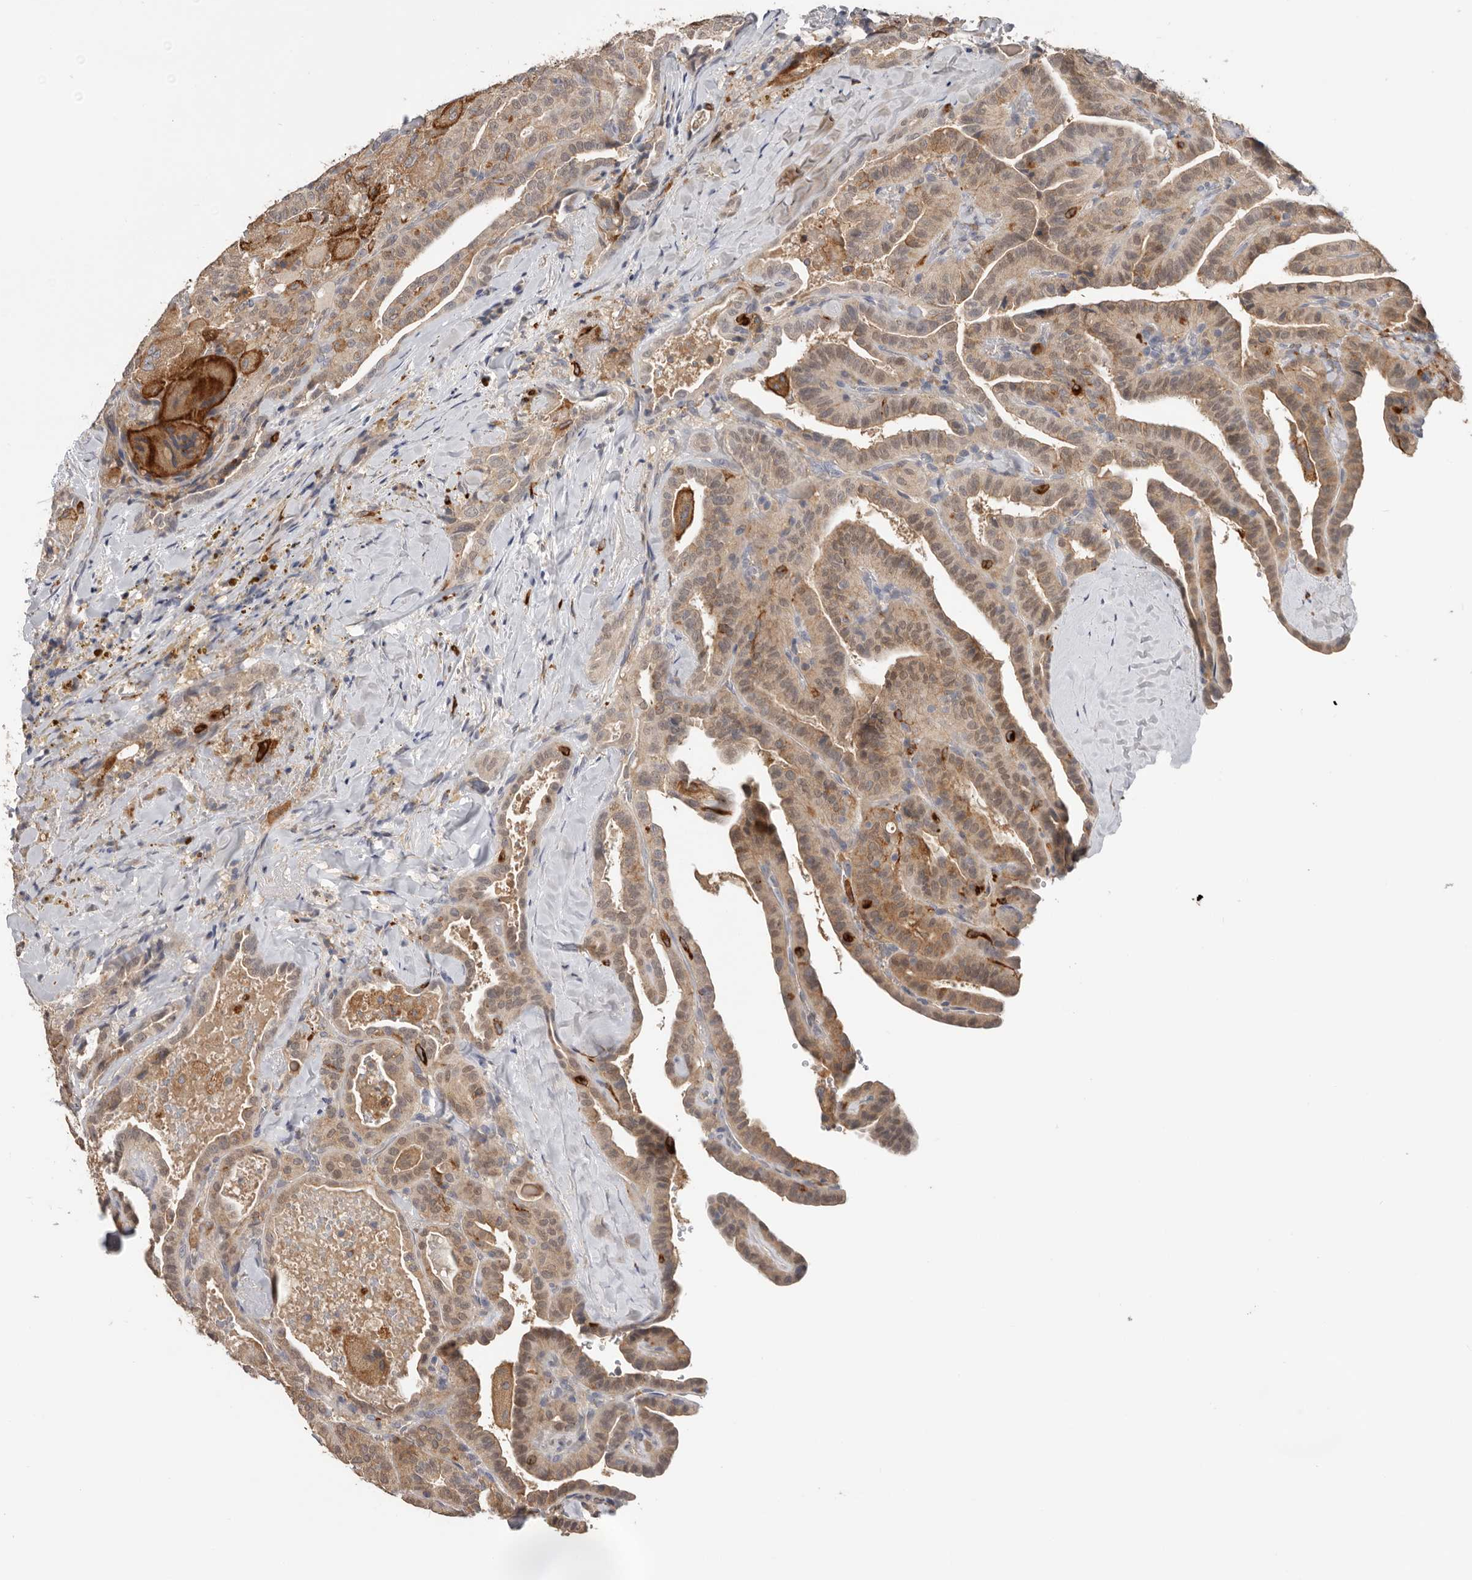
{"staining": {"intensity": "moderate", "quantity": ">75%", "location": "cytoplasmic/membranous"}, "tissue": "thyroid cancer", "cell_type": "Tumor cells", "image_type": "cancer", "snomed": [{"axis": "morphology", "description": "Papillary adenocarcinoma, NOS"}, {"axis": "topography", "description": "Thyroid gland"}], "caption": "Moderate cytoplasmic/membranous positivity for a protein is seen in about >75% of tumor cells of thyroid papillary adenocarcinoma using immunohistochemistry (IHC).", "gene": "TFRC", "patient": {"sex": "male", "age": 77}}